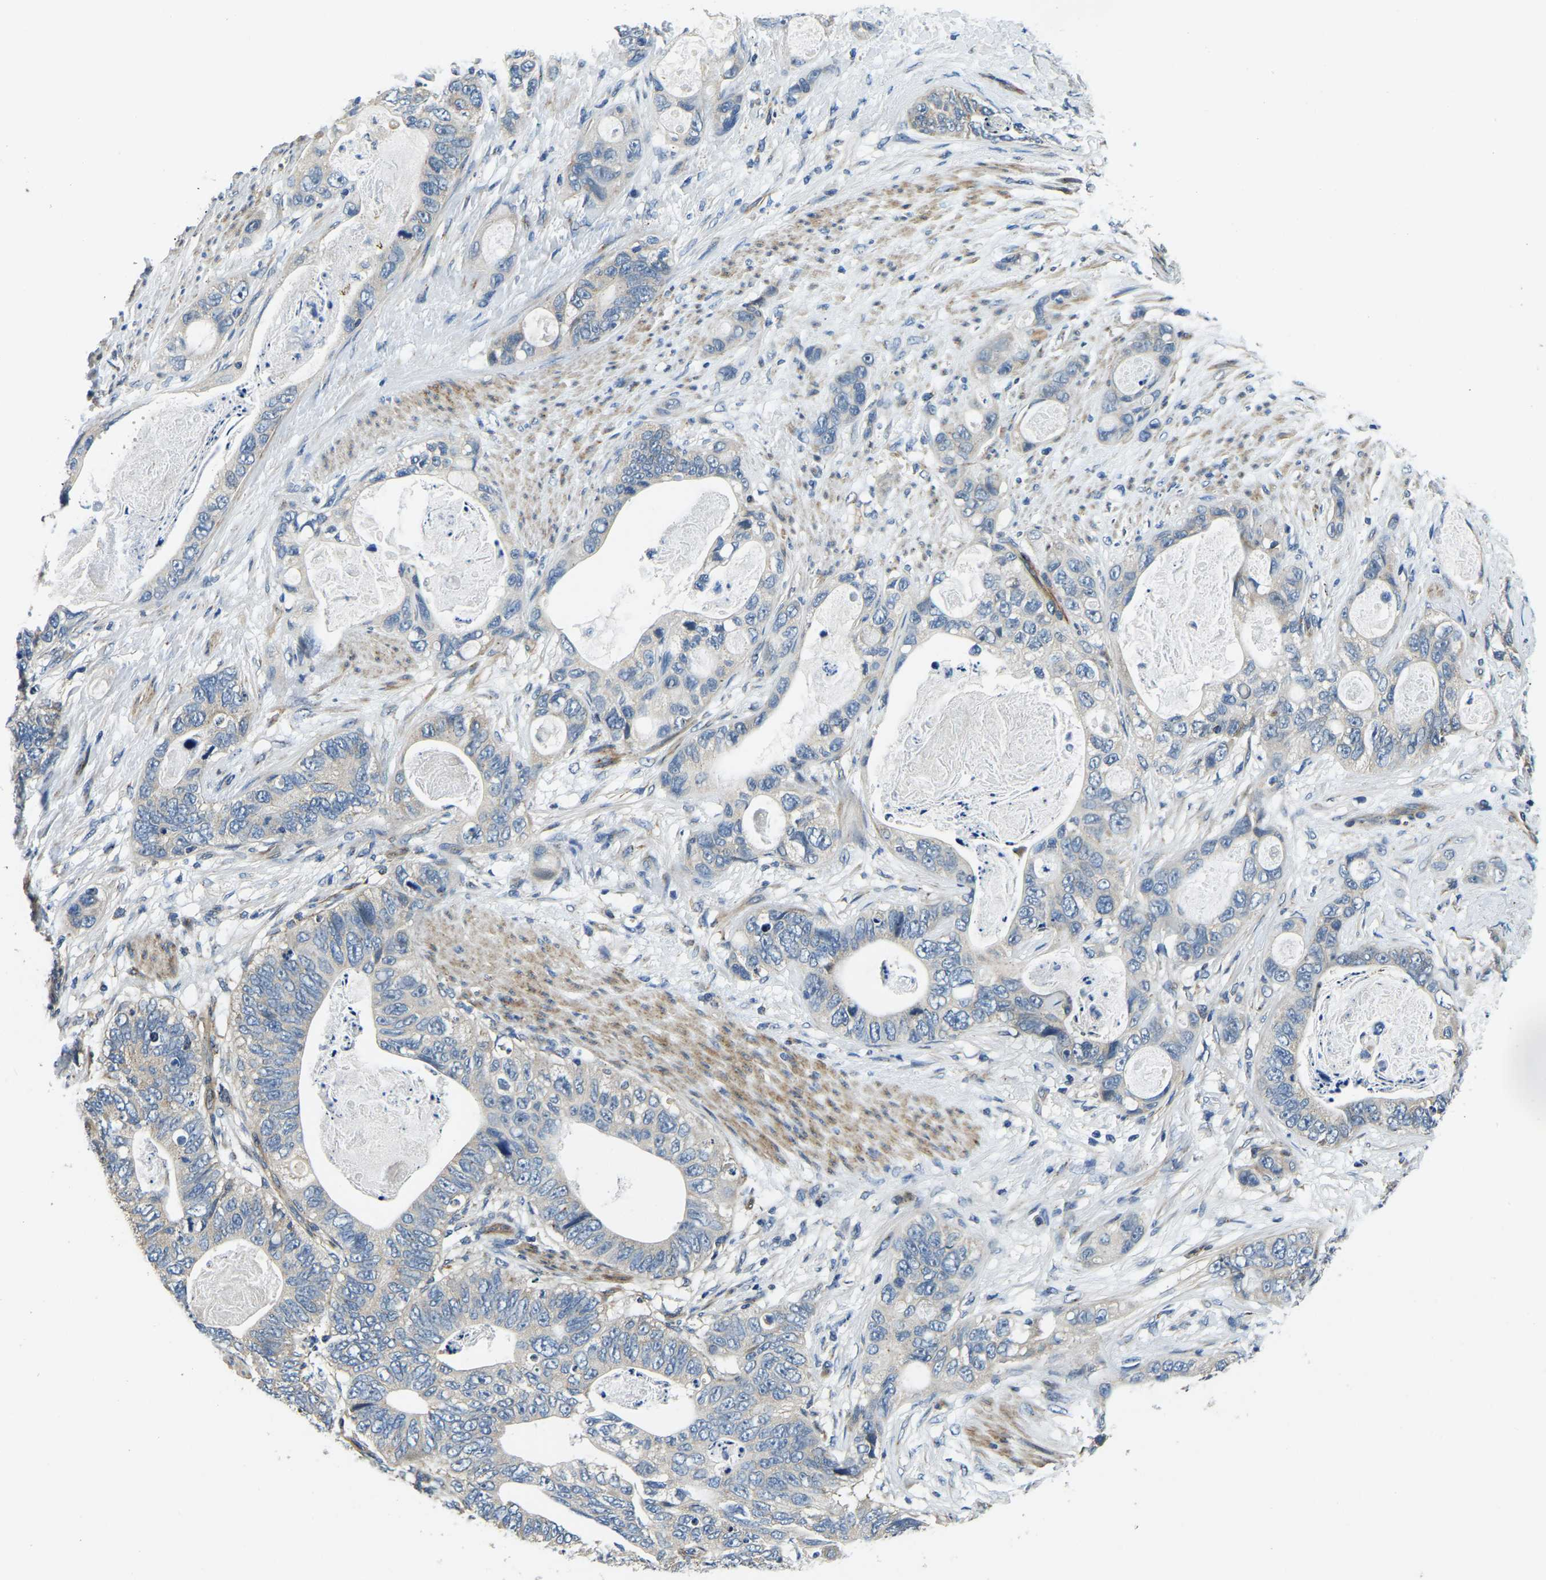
{"staining": {"intensity": "weak", "quantity": "<25%", "location": "cytoplasmic/membranous"}, "tissue": "stomach cancer", "cell_type": "Tumor cells", "image_type": "cancer", "snomed": [{"axis": "morphology", "description": "Normal tissue, NOS"}, {"axis": "morphology", "description": "Adenocarcinoma, NOS"}, {"axis": "topography", "description": "Stomach"}], "caption": "Tumor cells are negative for brown protein staining in stomach cancer (adenocarcinoma). (Immunohistochemistry (ihc), brightfield microscopy, high magnification).", "gene": "RNF39", "patient": {"sex": "female", "age": 89}}